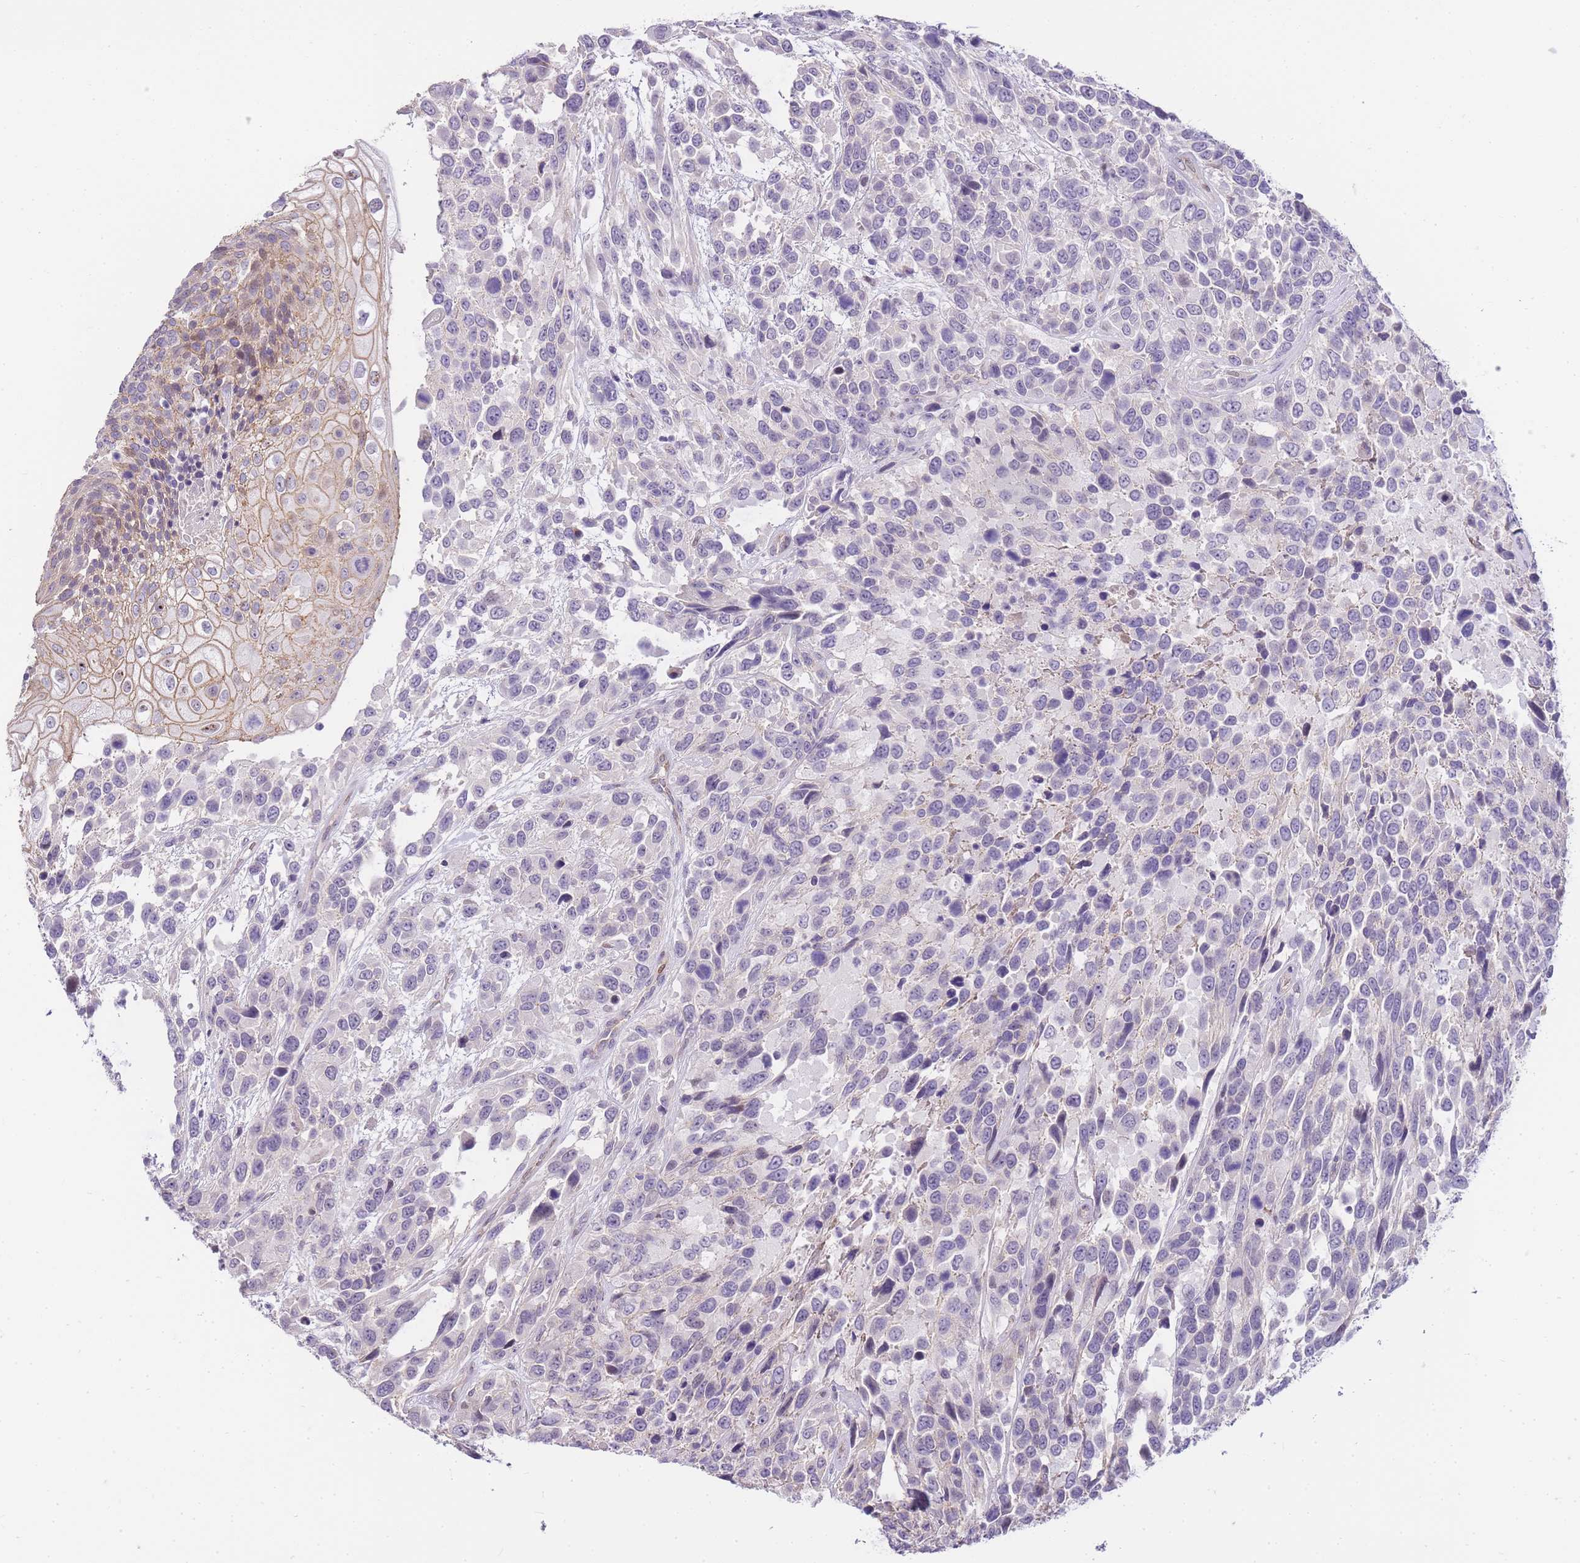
{"staining": {"intensity": "weak", "quantity": "<25%", "location": "cytoplasmic/membranous"}, "tissue": "urothelial cancer", "cell_type": "Tumor cells", "image_type": "cancer", "snomed": [{"axis": "morphology", "description": "Urothelial carcinoma, High grade"}, {"axis": "topography", "description": "Urinary bladder"}], "caption": "Protein analysis of urothelial cancer exhibits no significant expression in tumor cells.", "gene": "CLBA1", "patient": {"sex": "female", "age": 70}}